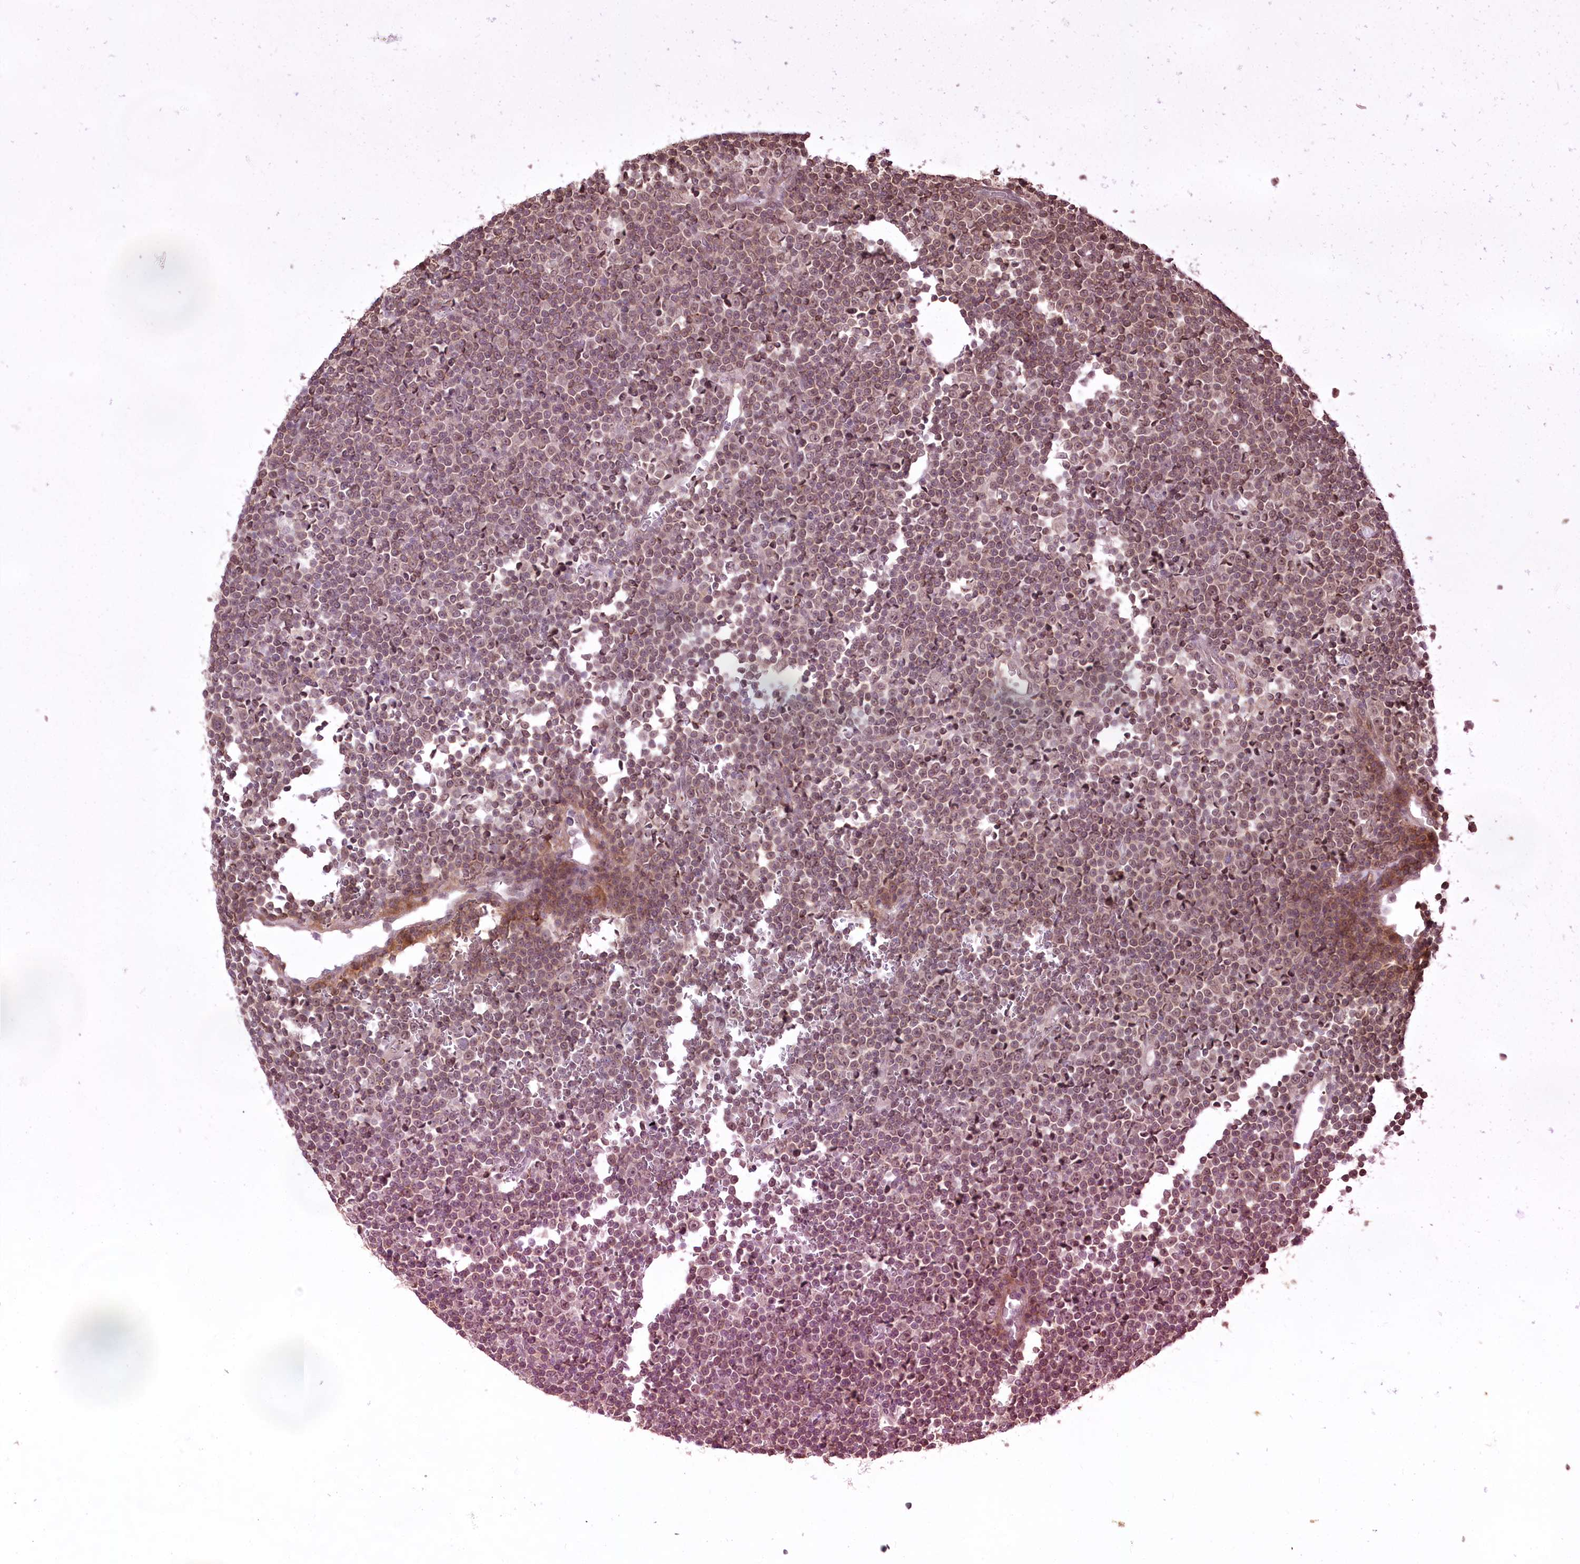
{"staining": {"intensity": "weak", "quantity": ">75%", "location": "cytoplasmic/membranous"}, "tissue": "lymphoma", "cell_type": "Tumor cells", "image_type": "cancer", "snomed": [{"axis": "morphology", "description": "Malignant lymphoma, non-Hodgkin's type, Low grade"}, {"axis": "topography", "description": "Lymph node"}], "caption": "DAB (3,3'-diaminobenzidine) immunohistochemical staining of lymphoma shows weak cytoplasmic/membranous protein positivity in about >75% of tumor cells. (Stains: DAB in brown, nuclei in blue, Microscopy: brightfield microscopy at high magnification).", "gene": "CCSER2", "patient": {"sex": "female", "age": 67}}